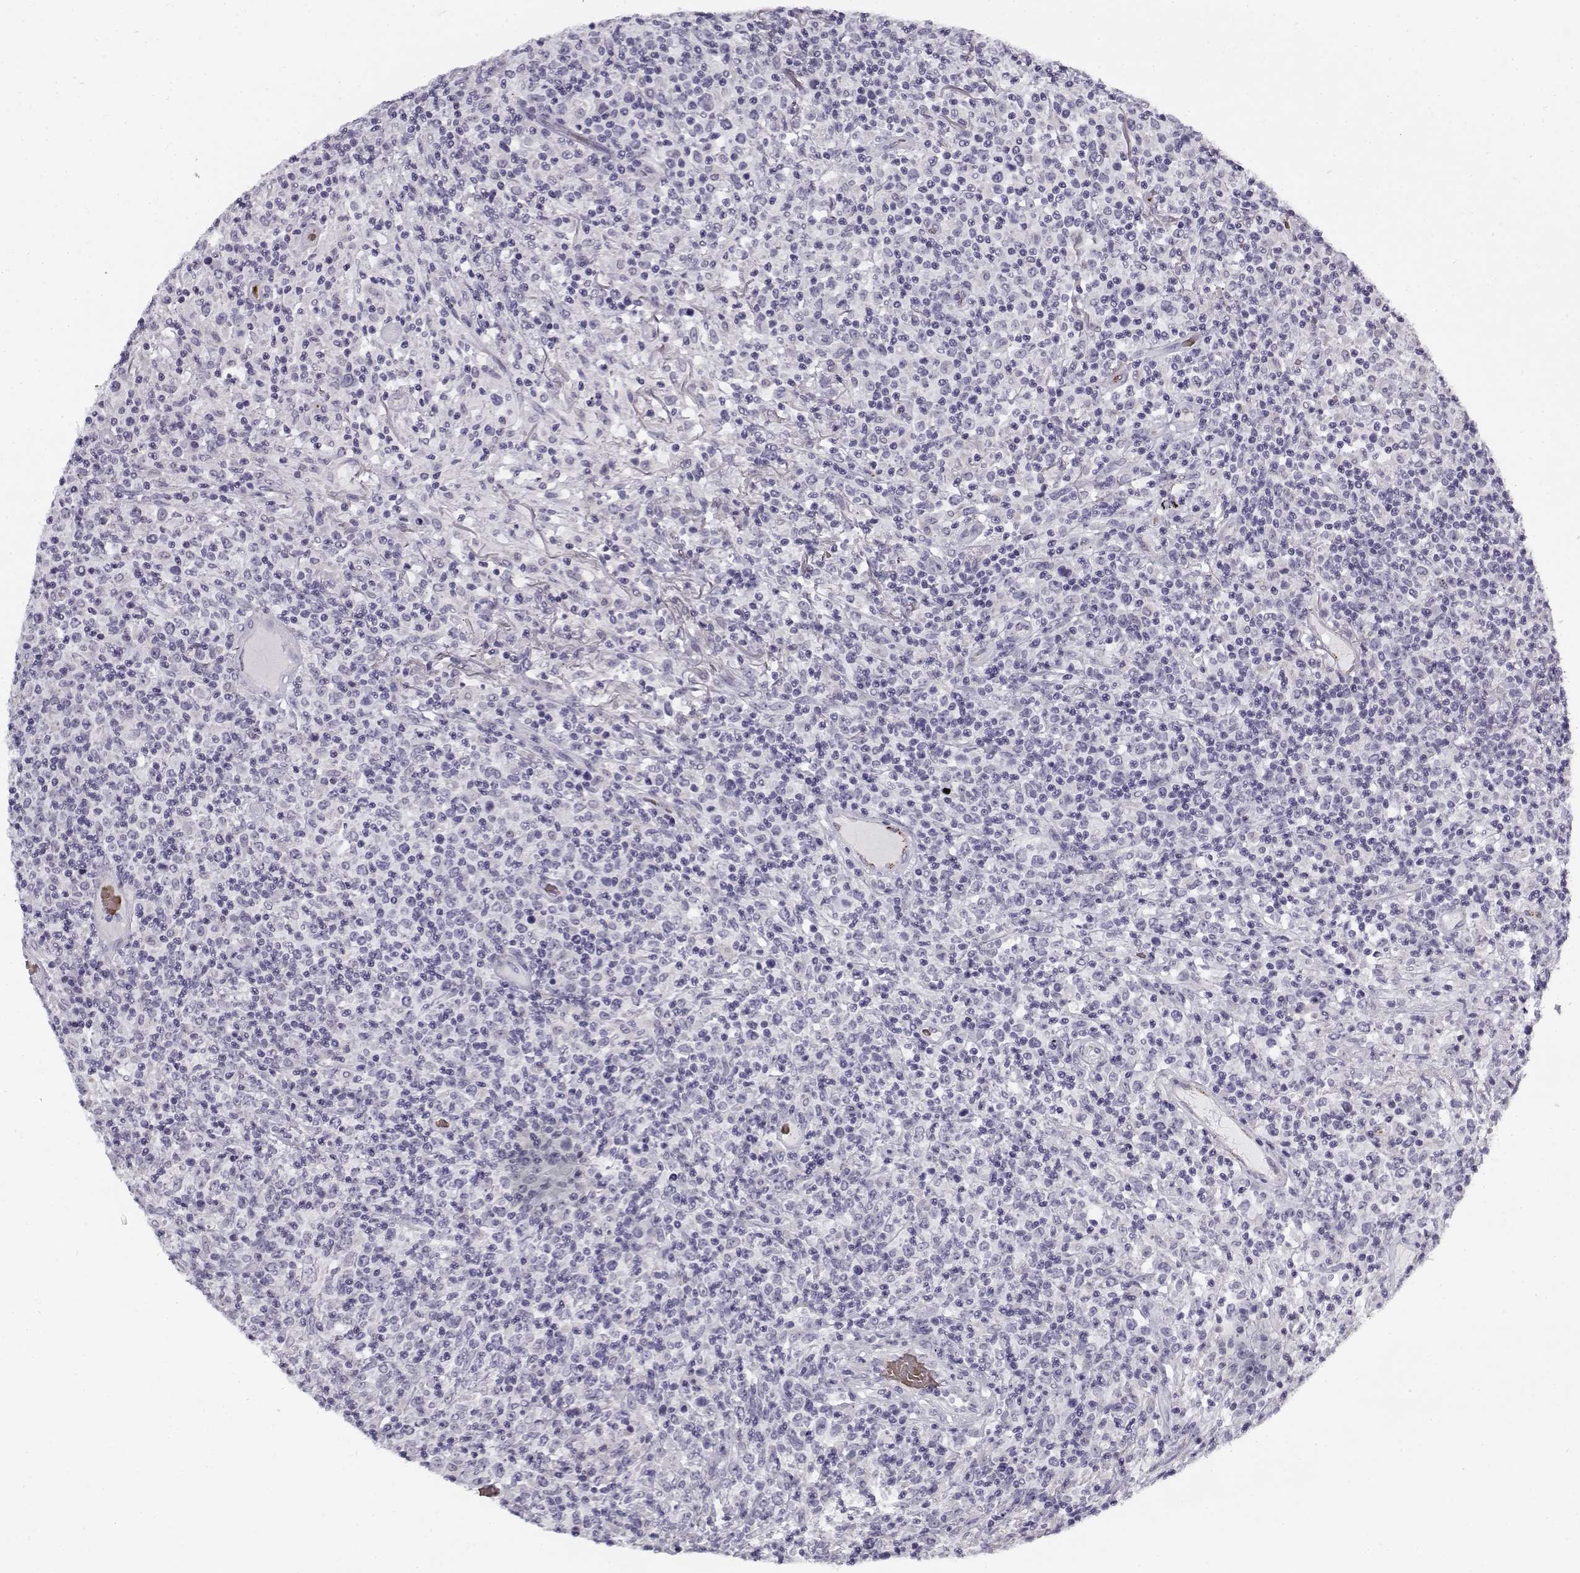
{"staining": {"intensity": "negative", "quantity": "none", "location": "none"}, "tissue": "lymphoma", "cell_type": "Tumor cells", "image_type": "cancer", "snomed": [{"axis": "morphology", "description": "Malignant lymphoma, non-Hodgkin's type, High grade"}, {"axis": "topography", "description": "Lung"}], "caption": "Immunohistochemistry (IHC) histopathology image of human lymphoma stained for a protein (brown), which shows no positivity in tumor cells.", "gene": "SNCA", "patient": {"sex": "male", "age": 79}}